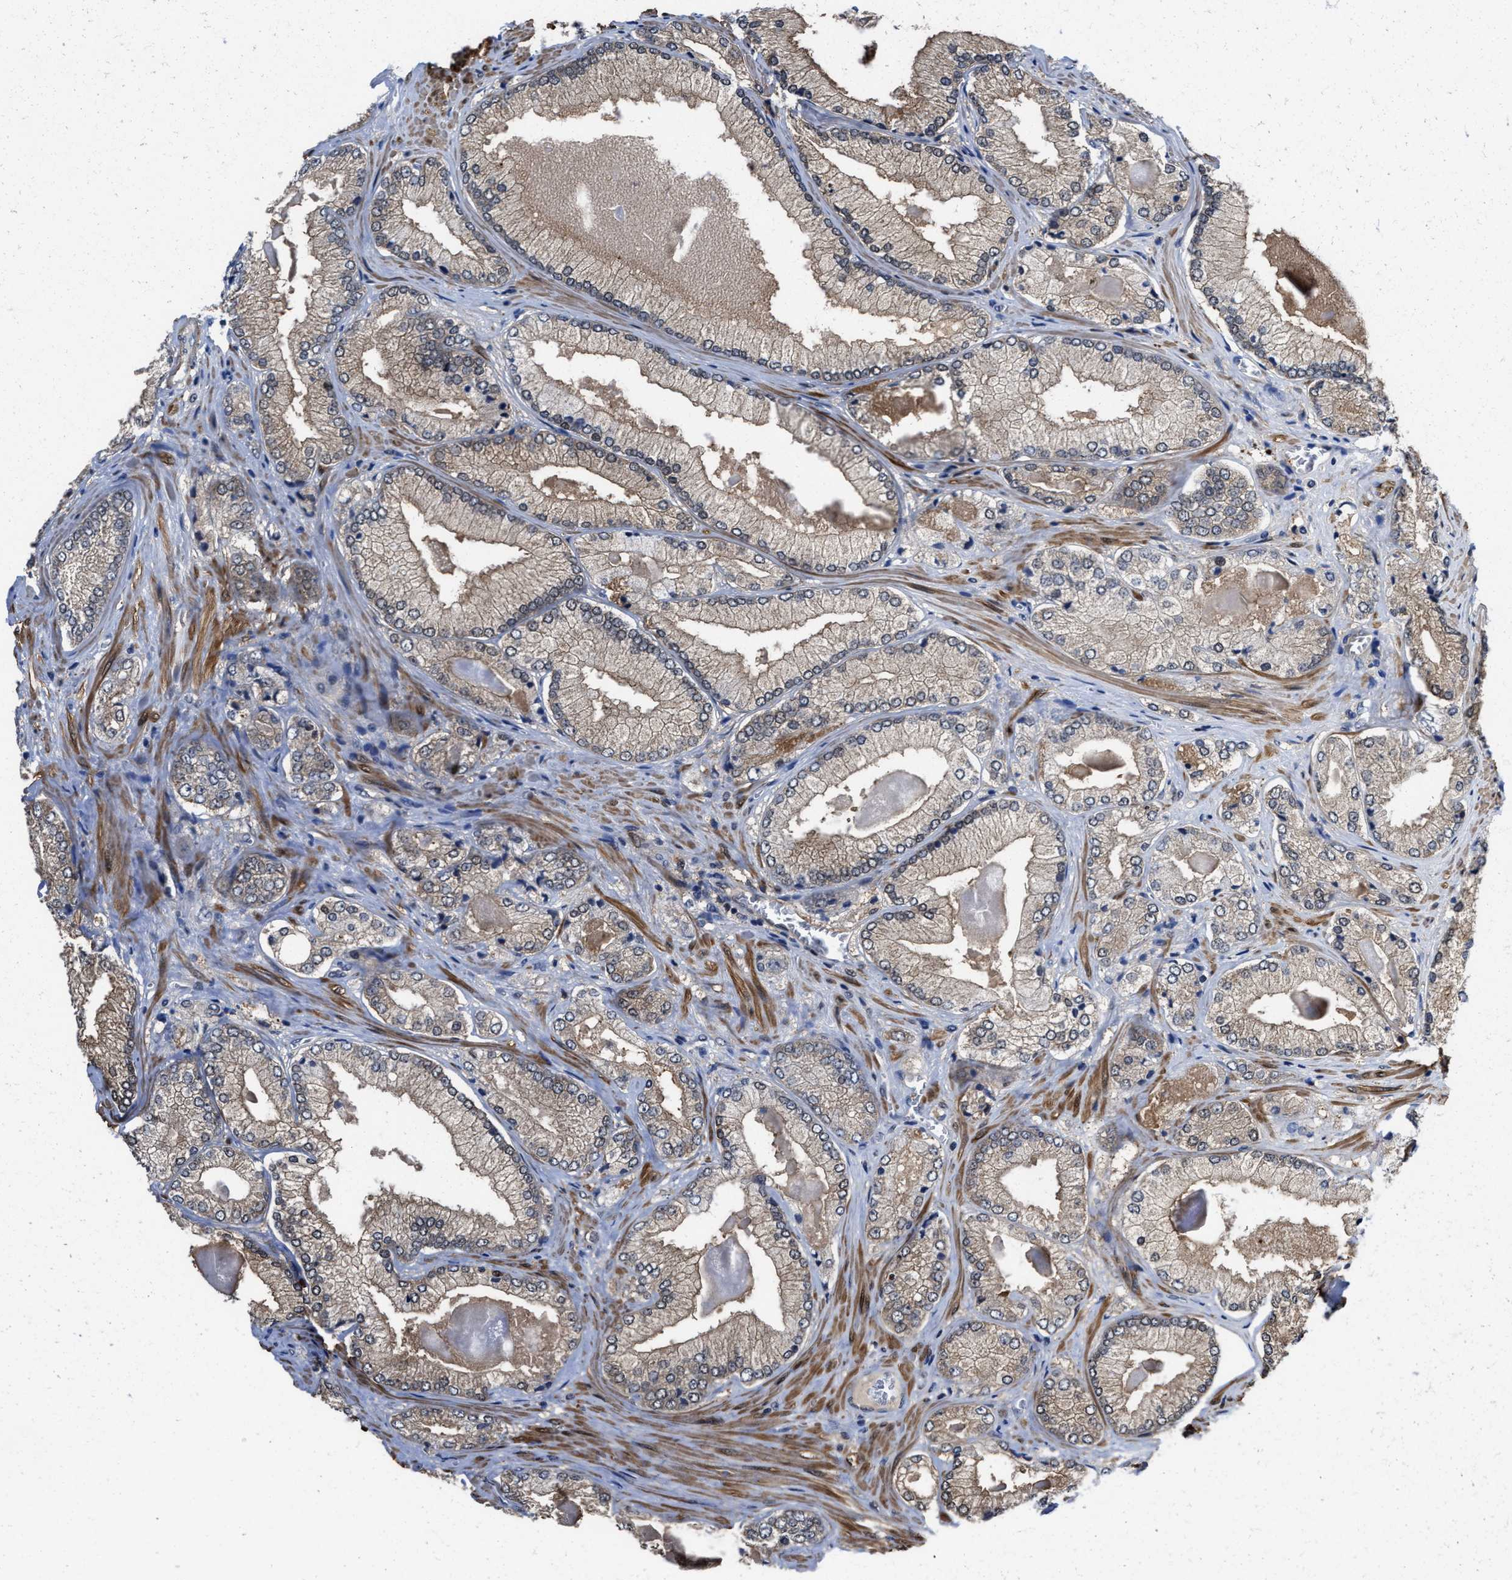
{"staining": {"intensity": "weak", "quantity": "25%-75%", "location": "cytoplasmic/membranous"}, "tissue": "prostate cancer", "cell_type": "Tumor cells", "image_type": "cancer", "snomed": [{"axis": "morphology", "description": "Adenocarcinoma, Low grade"}, {"axis": "topography", "description": "Prostate"}], "caption": "Immunohistochemical staining of prostate adenocarcinoma (low-grade) shows low levels of weak cytoplasmic/membranous positivity in approximately 25%-75% of tumor cells.", "gene": "KIF12", "patient": {"sex": "male", "age": 65}}